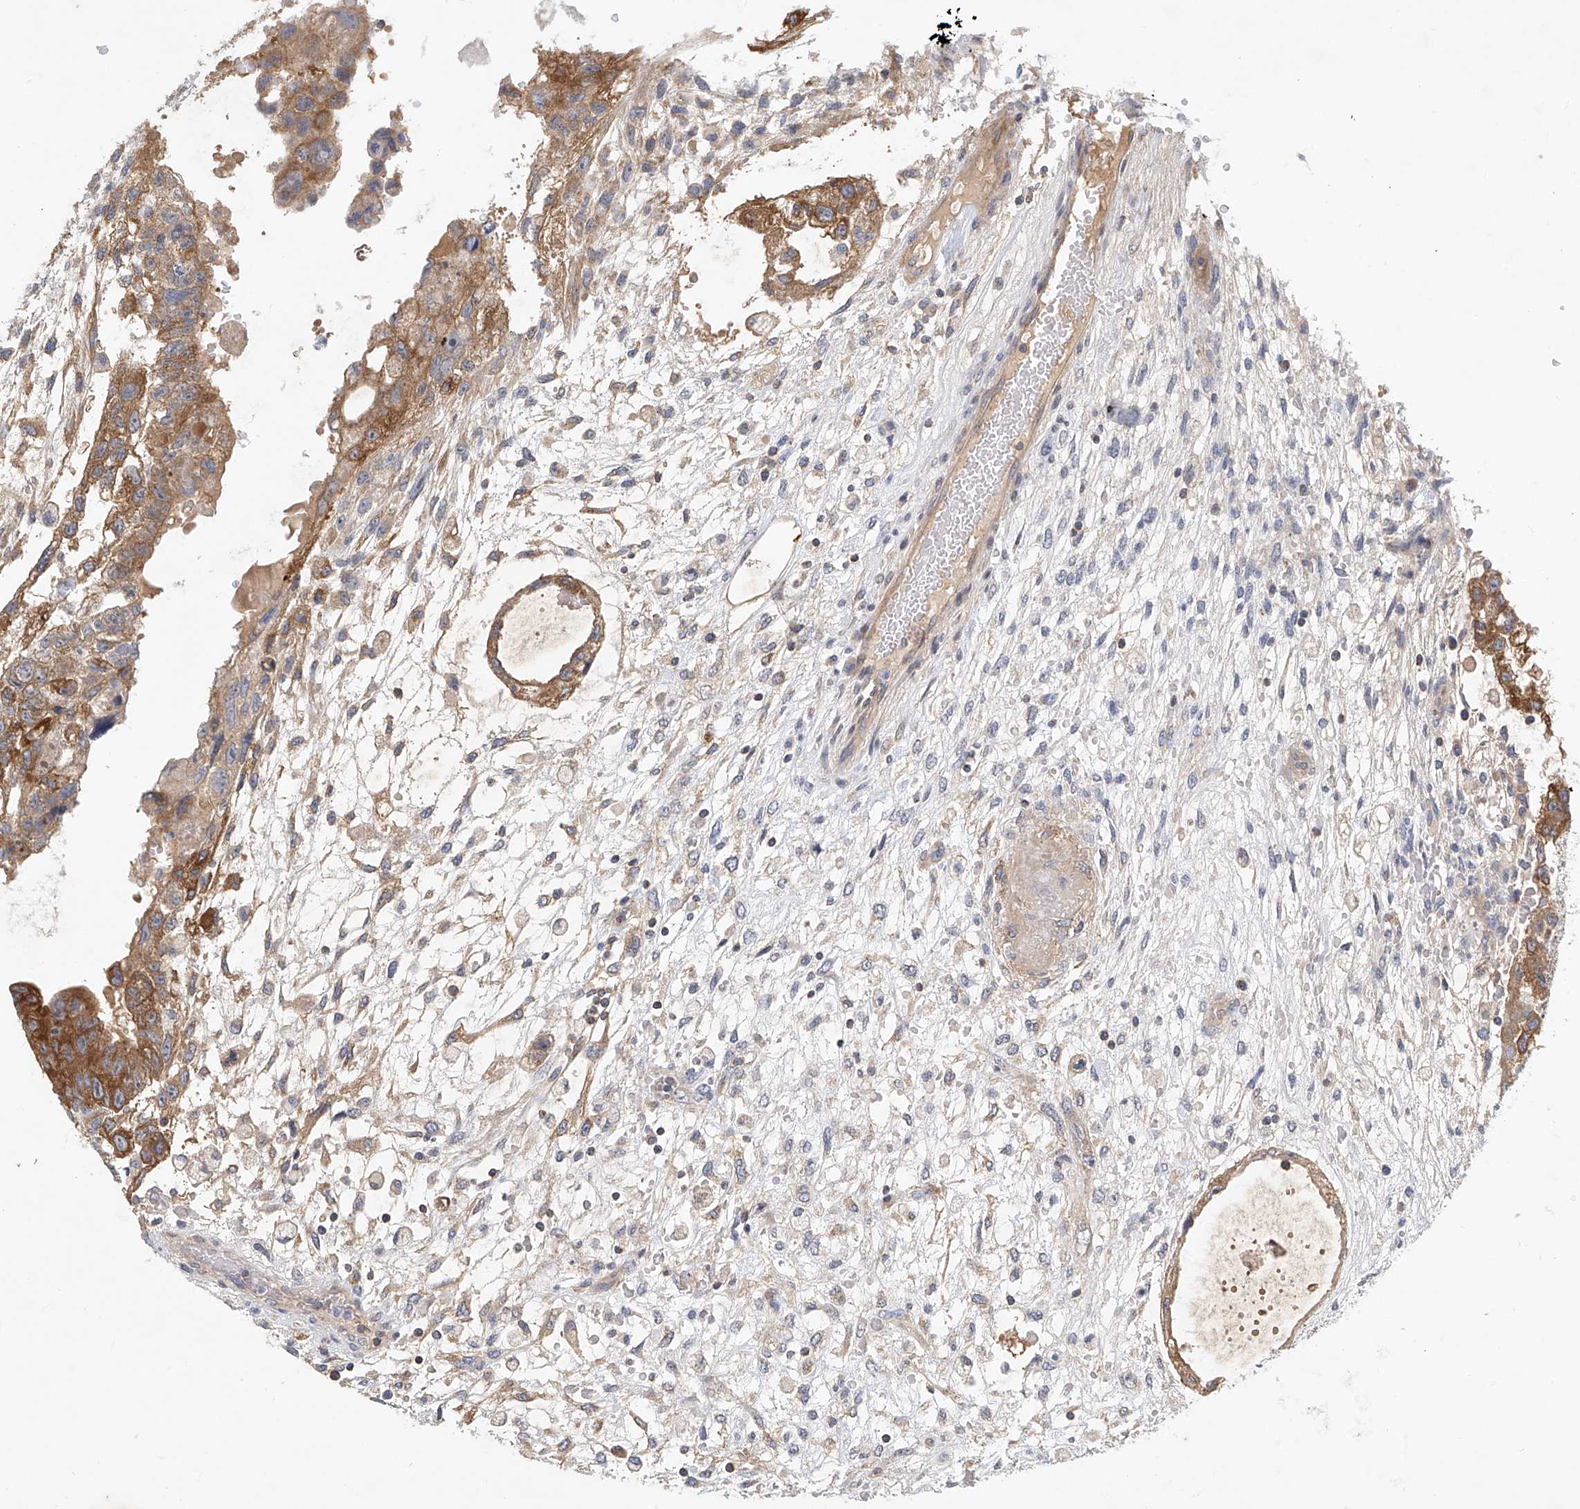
{"staining": {"intensity": "strong", "quantity": "25%-75%", "location": "cytoplasmic/membranous"}, "tissue": "testis cancer", "cell_type": "Tumor cells", "image_type": "cancer", "snomed": [{"axis": "morphology", "description": "Carcinoma, Embryonal, NOS"}, {"axis": "topography", "description": "Testis"}], "caption": "Testis cancer (embryonal carcinoma) stained for a protein shows strong cytoplasmic/membranous positivity in tumor cells.", "gene": "CARMIL1", "patient": {"sex": "male", "age": 36}}